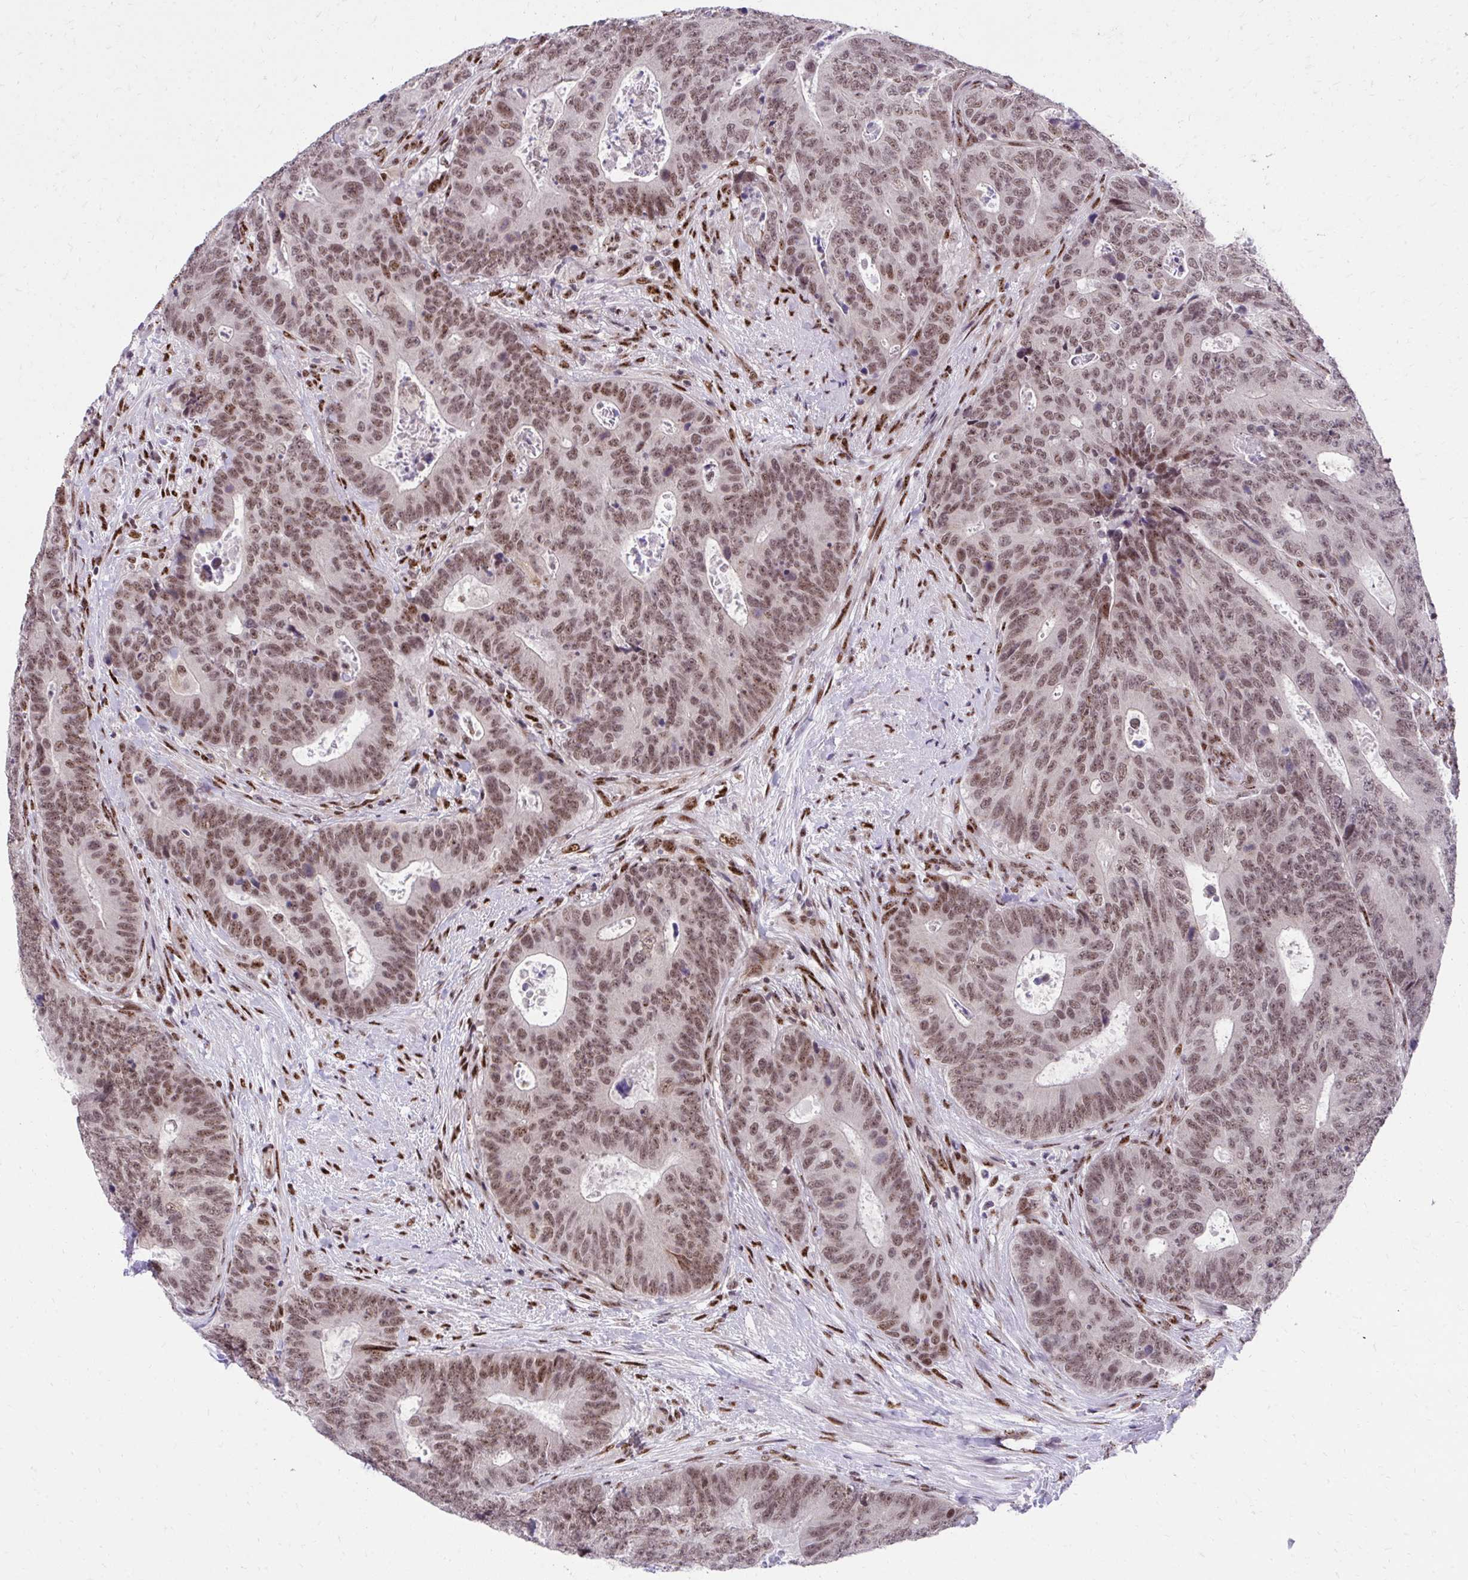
{"staining": {"intensity": "moderate", "quantity": ">75%", "location": "nuclear"}, "tissue": "colorectal cancer", "cell_type": "Tumor cells", "image_type": "cancer", "snomed": [{"axis": "morphology", "description": "Adenocarcinoma, NOS"}, {"axis": "topography", "description": "Colon"}], "caption": "A micrograph showing moderate nuclear staining in approximately >75% of tumor cells in colorectal cancer, as visualized by brown immunohistochemical staining.", "gene": "HOXA4", "patient": {"sex": "female", "age": 48}}